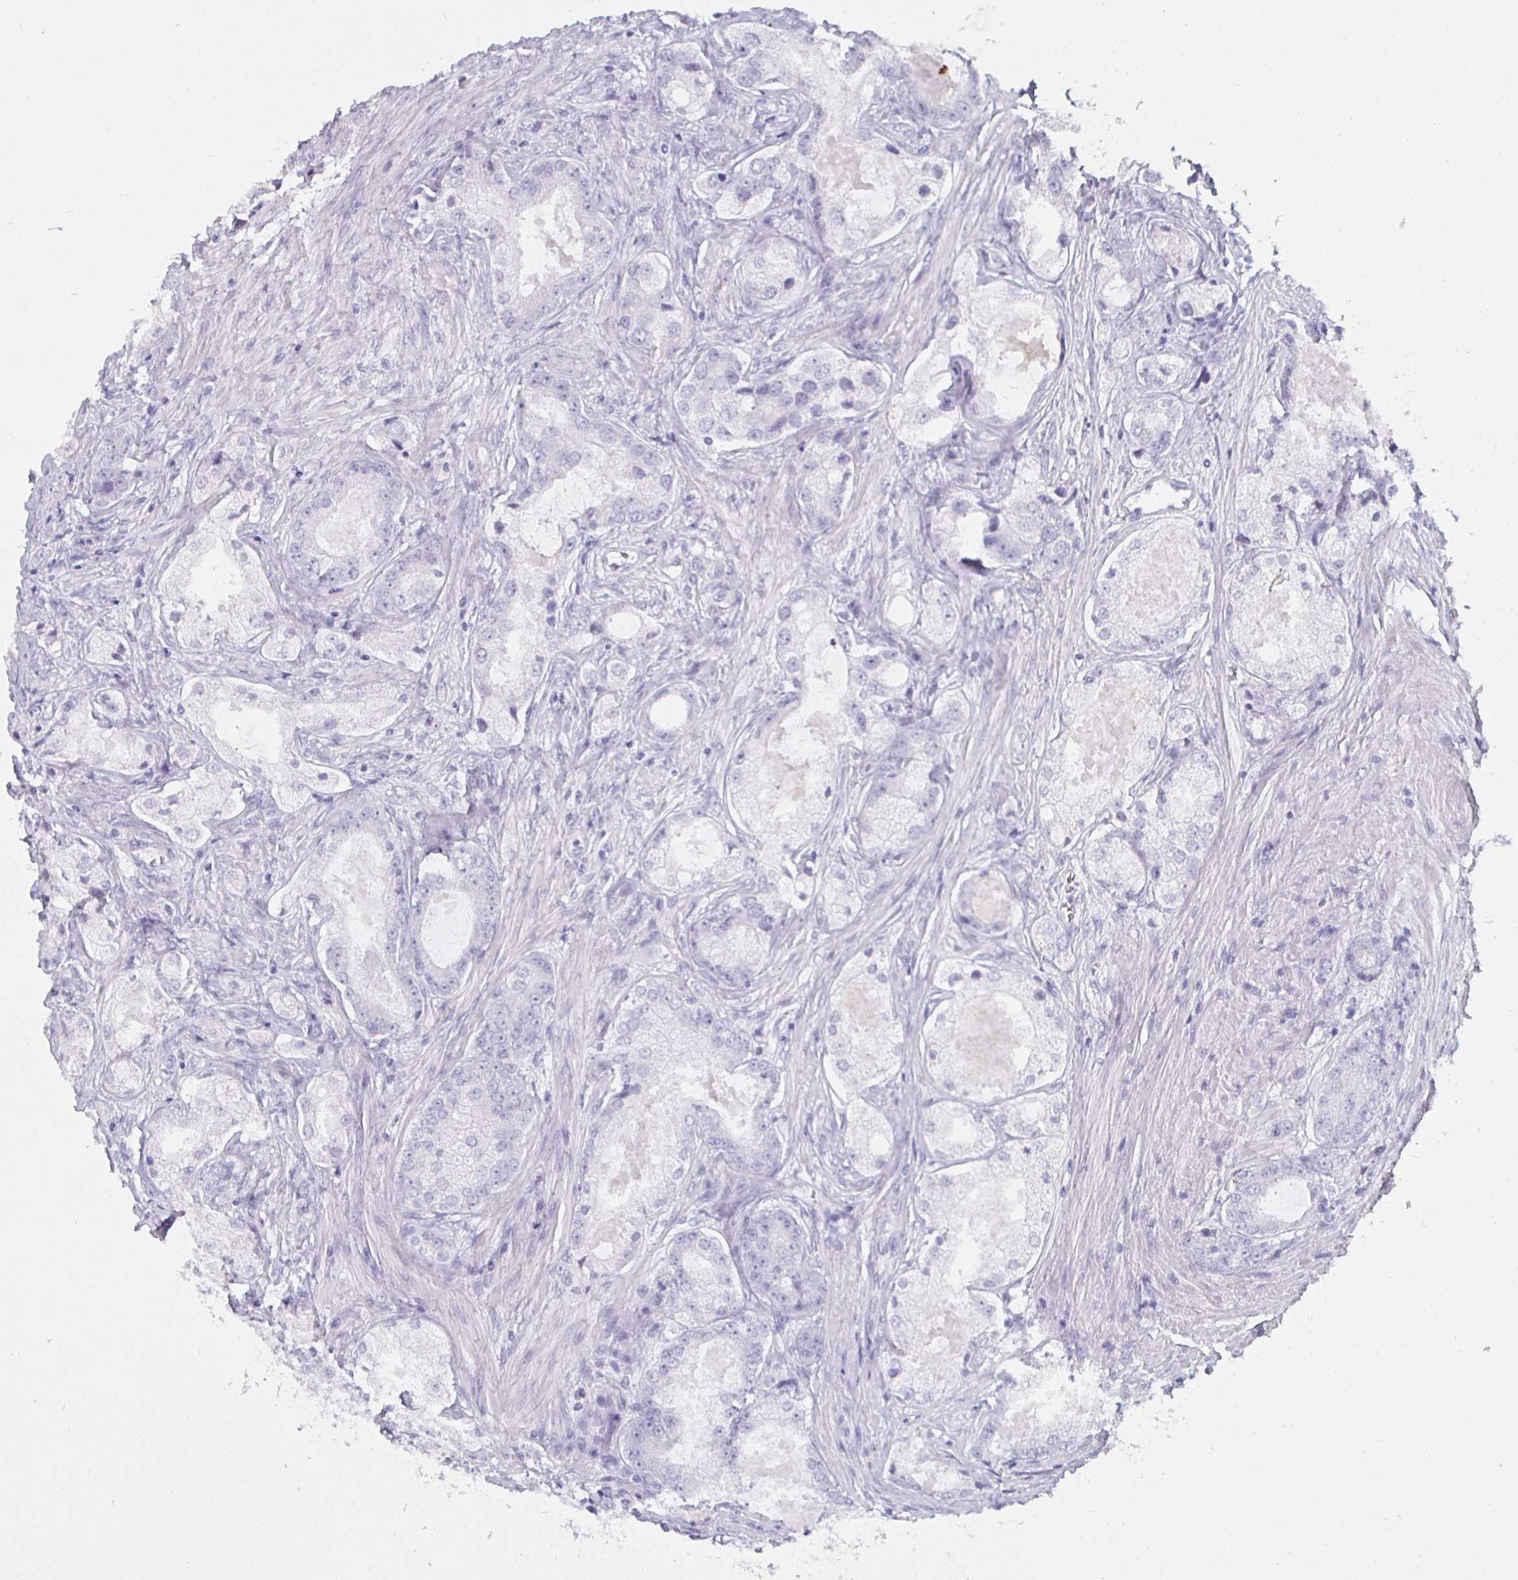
{"staining": {"intensity": "negative", "quantity": "none", "location": "none"}, "tissue": "prostate cancer", "cell_type": "Tumor cells", "image_type": "cancer", "snomed": [{"axis": "morphology", "description": "Adenocarcinoma, Low grade"}, {"axis": "topography", "description": "Prostate"}], "caption": "This is a histopathology image of IHC staining of prostate cancer (low-grade adenocarcinoma), which shows no positivity in tumor cells.", "gene": "ENPP1", "patient": {"sex": "male", "age": 68}}